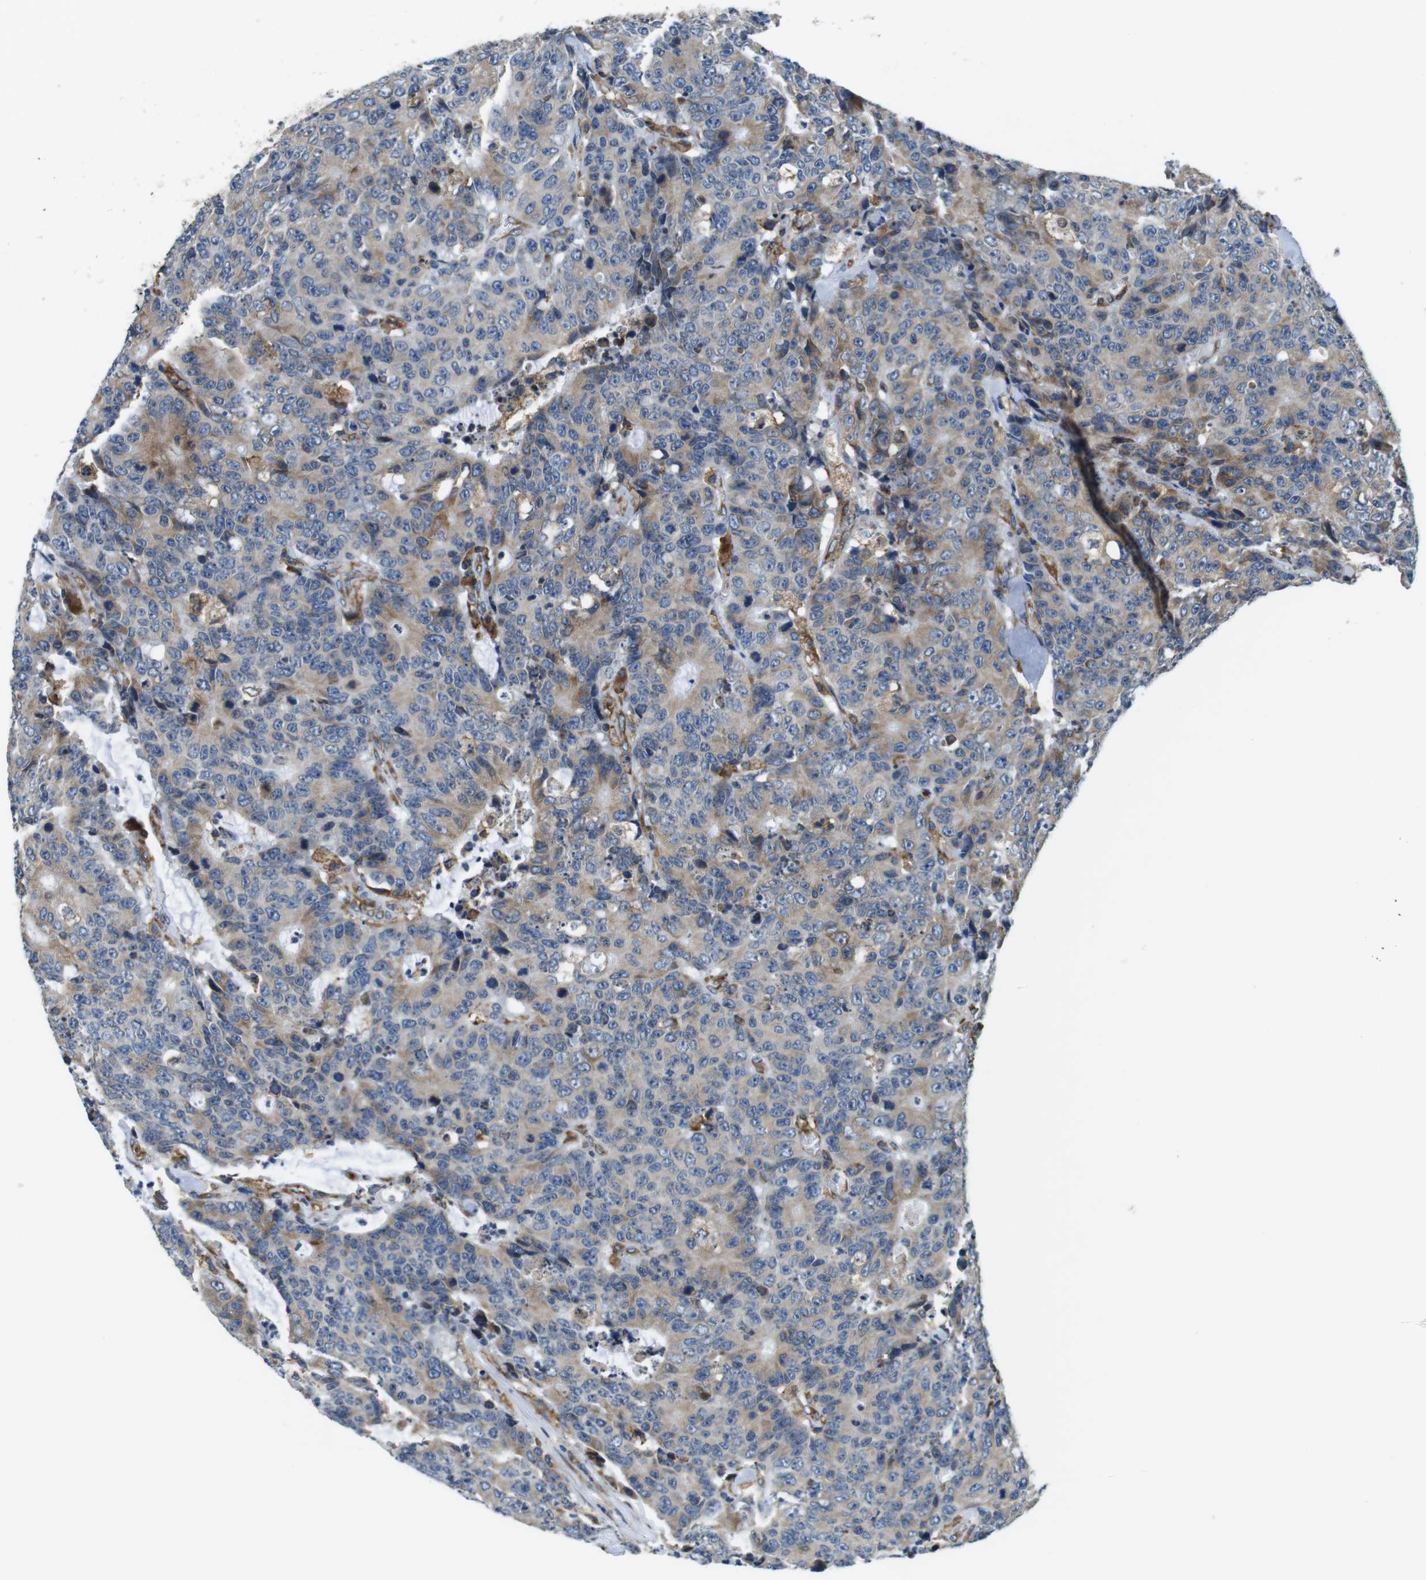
{"staining": {"intensity": "moderate", "quantity": ">75%", "location": "cytoplasmic/membranous"}, "tissue": "colorectal cancer", "cell_type": "Tumor cells", "image_type": "cancer", "snomed": [{"axis": "morphology", "description": "Adenocarcinoma, NOS"}, {"axis": "topography", "description": "Colon"}], "caption": "There is medium levels of moderate cytoplasmic/membranous expression in tumor cells of adenocarcinoma (colorectal), as demonstrated by immunohistochemical staining (brown color).", "gene": "UGGT1", "patient": {"sex": "female", "age": 86}}